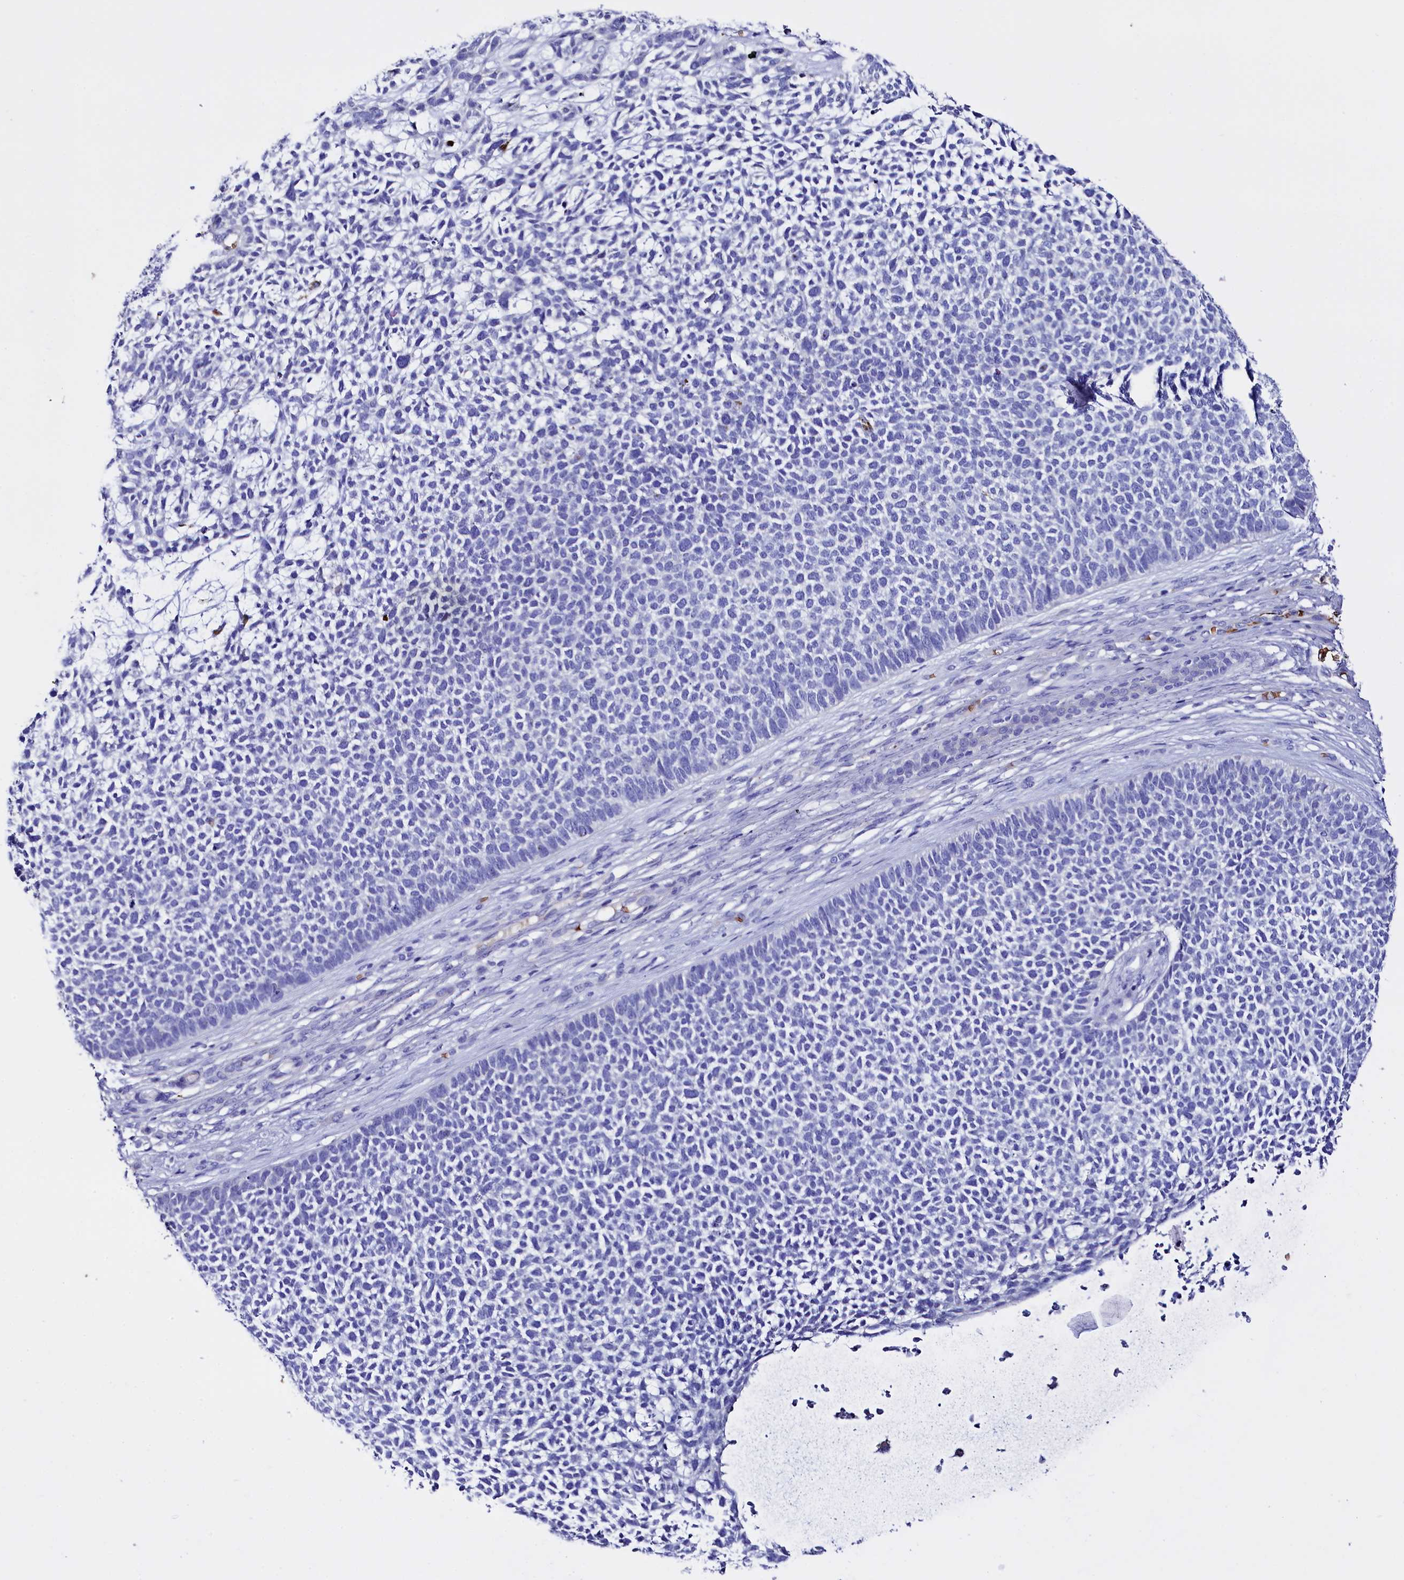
{"staining": {"intensity": "negative", "quantity": "none", "location": "none"}, "tissue": "skin cancer", "cell_type": "Tumor cells", "image_type": "cancer", "snomed": [{"axis": "morphology", "description": "Basal cell carcinoma"}, {"axis": "topography", "description": "Skin"}], "caption": "Immunohistochemical staining of human skin basal cell carcinoma reveals no significant staining in tumor cells.", "gene": "RPUSD3", "patient": {"sex": "female", "age": 84}}